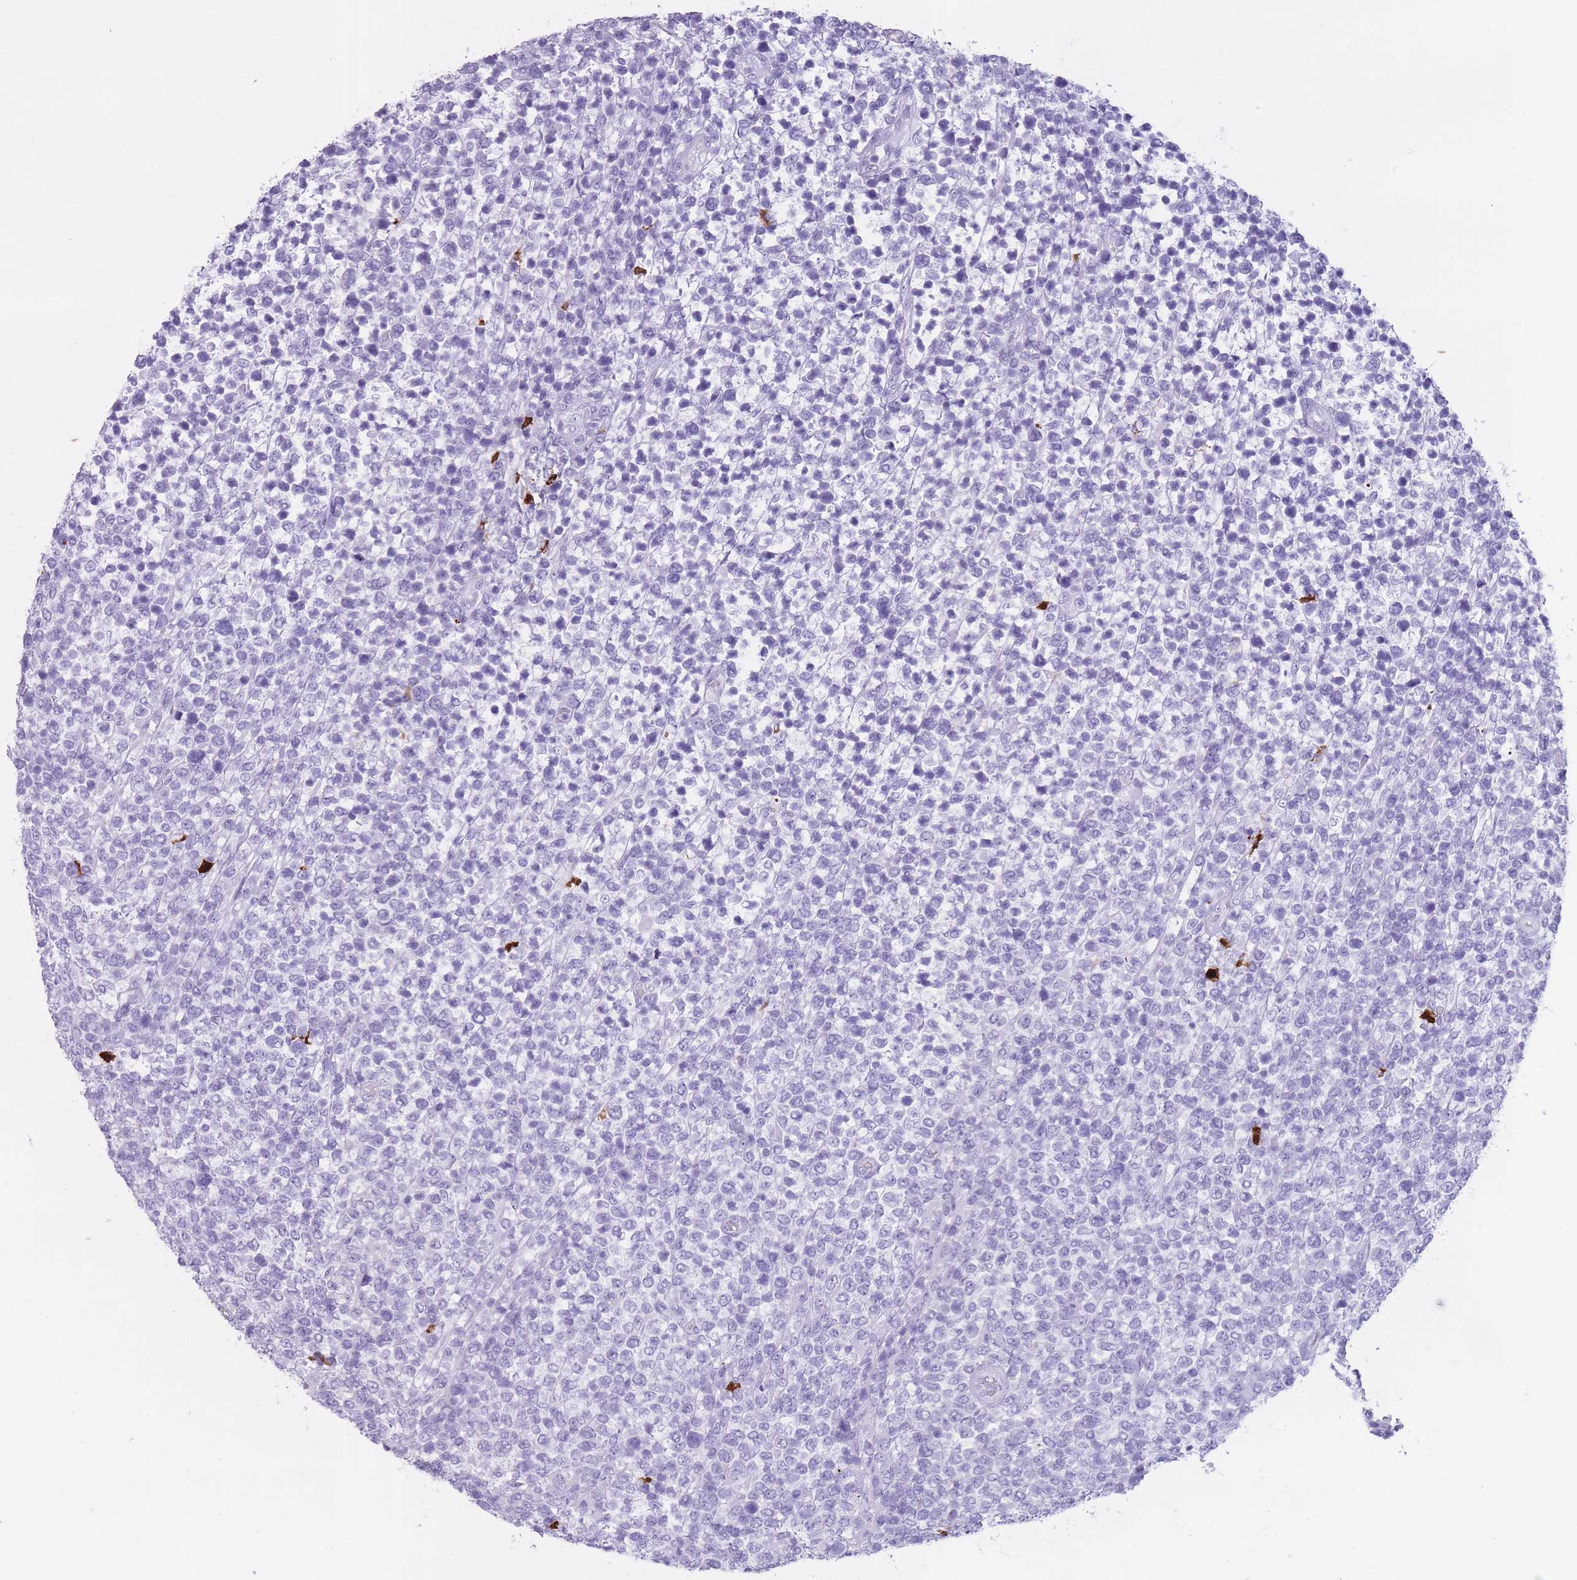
{"staining": {"intensity": "negative", "quantity": "none", "location": "none"}, "tissue": "lymphoma", "cell_type": "Tumor cells", "image_type": "cancer", "snomed": [{"axis": "morphology", "description": "Malignant lymphoma, non-Hodgkin's type, High grade"}, {"axis": "topography", "description": "Soft tissue"}], "caption": "Tumor cells are negative for brown protein staining in high-grade malignant lymphoma, non-Hodgkin's type. Brightfield microscopy of immunohistochemistry (IHC) stained with DAB (brown) and hematoxylin (blue), captured at high magnification.", "gene": "OR4F21", "patient": {"sex": "female", "age": 56}}